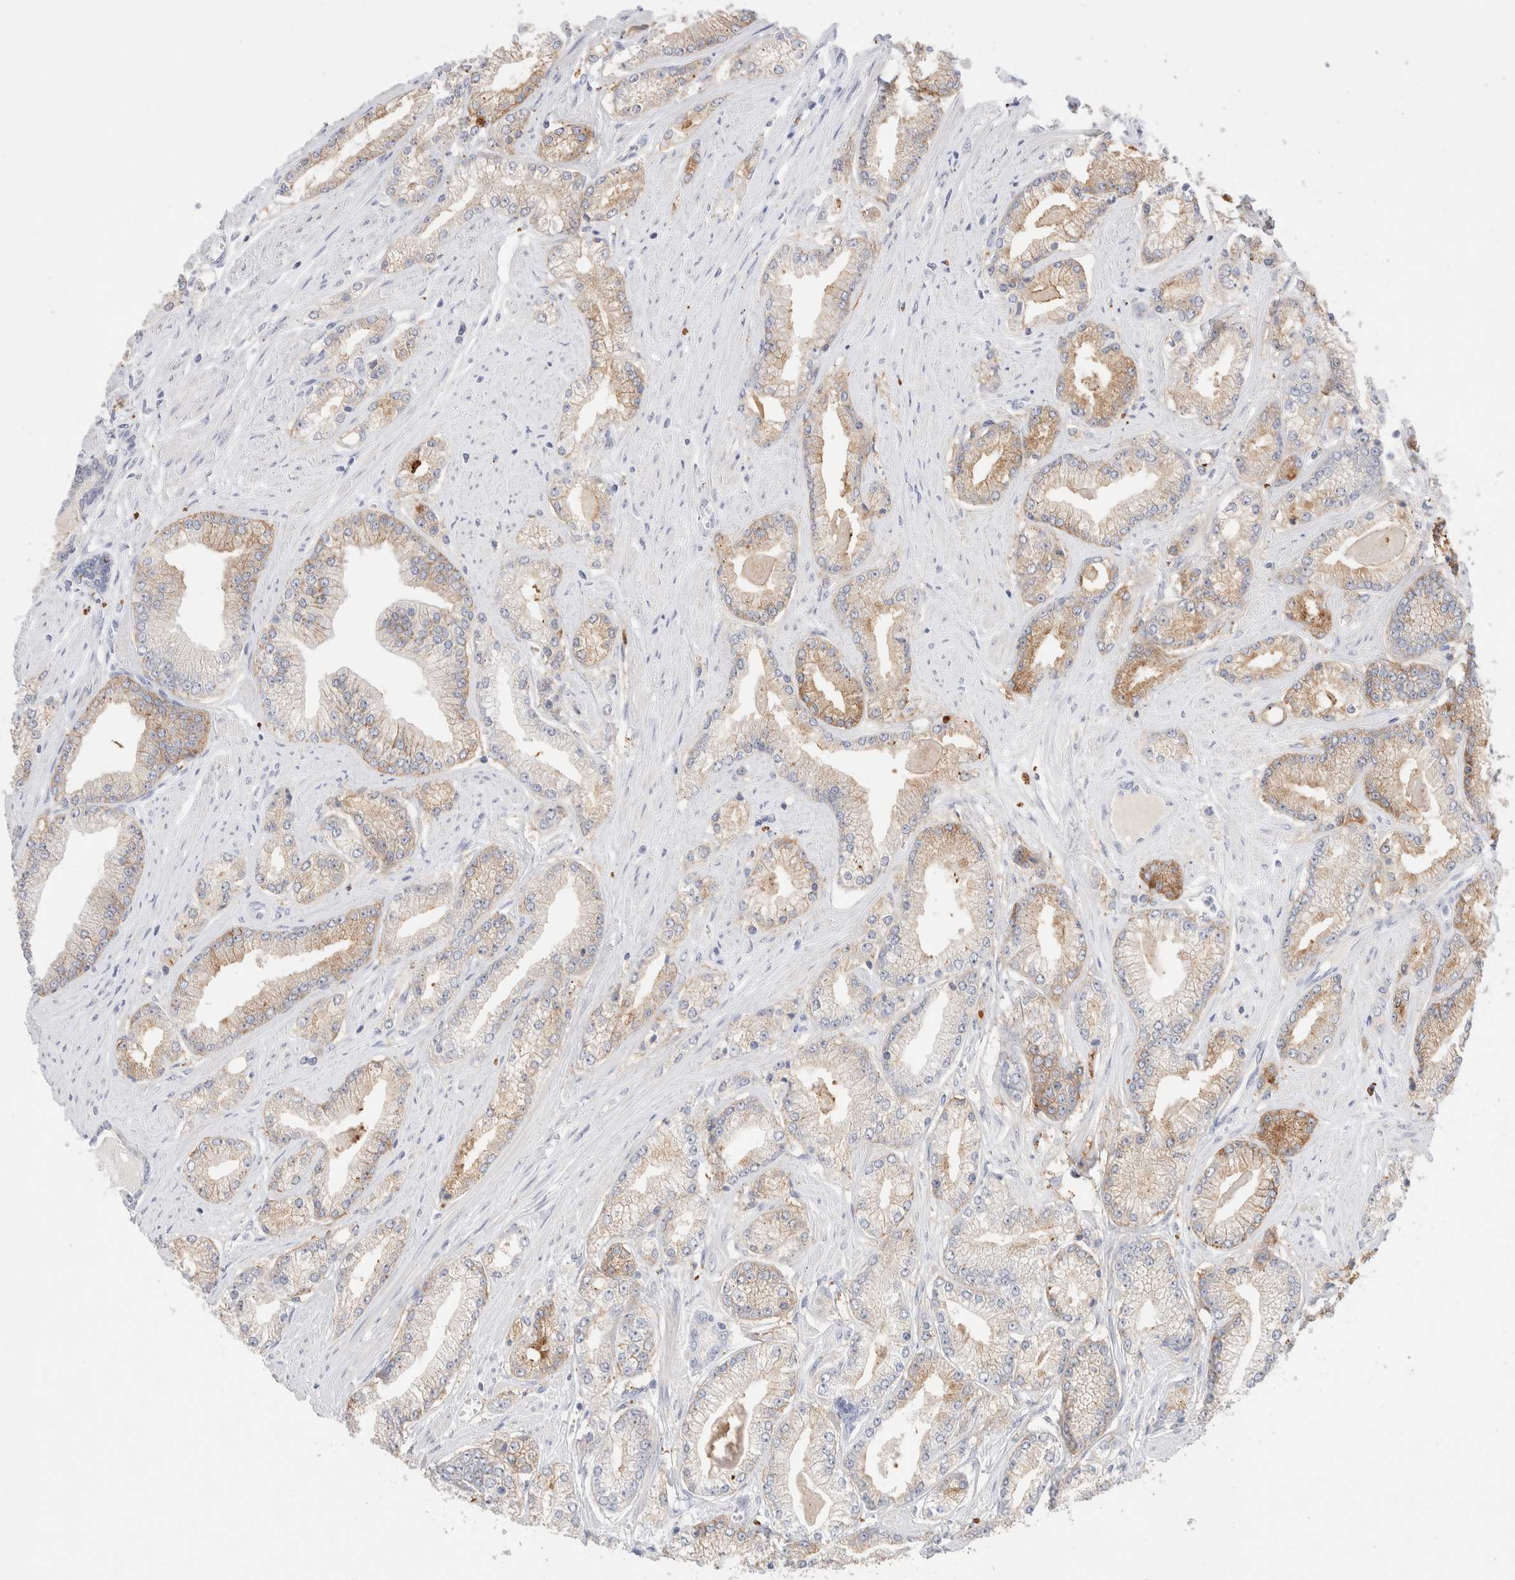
{"staining": {"intensity": "moderate", "quantity": "25%-75%", "location": "cytoplasmic/membranous"}, "tissue": "prostate cancer", "cell_type": "Tumor cells", "image_type": "cancer", "snomed": [{"axis": "morphology", "description": "Adenocarcinoma, Low grade"}, {"axis": "topography", "description": "Prostate"}], "caption": "The micrograph exhibits staining of prostate cancer, revealing moderate cytoplasmic/membranous protein staining (brown color) within tumor cells.", "gene": "EPCAM", "patient": {"sex": "male", "age": 62}}